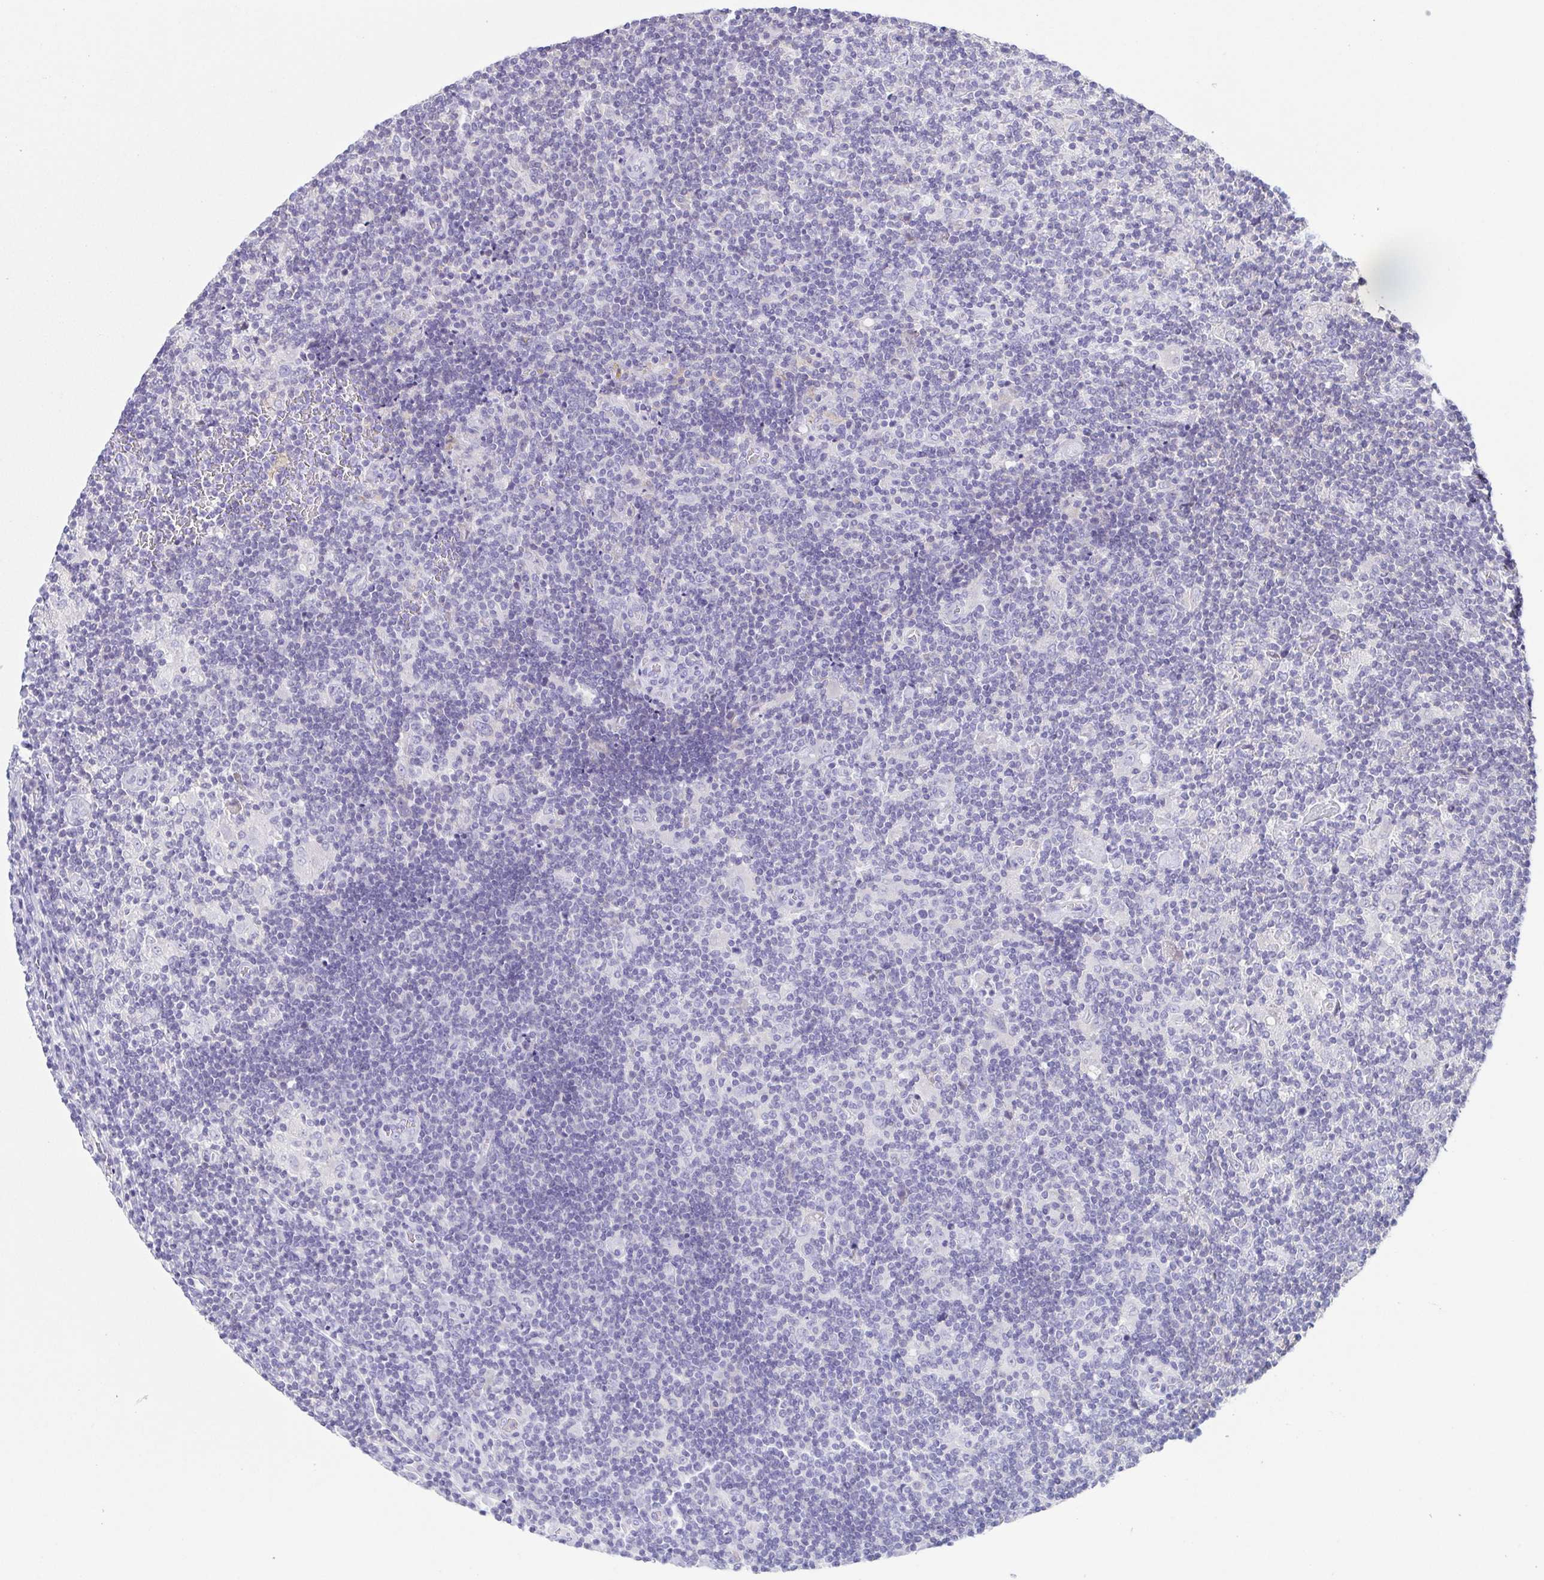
{"staining": {"intensity": "negative", "quantity": "none", "location": "none"}, "tissue": "lymphoma", "cell_type": "Tumor cells", "image_type": "cancer", "snomed": [{"axis": "morphology", "description": "Hodgkin's disease, NOS"}, {"axis": "topography", "description": "Lymph node"}], "caption": "Tumor cells show no significant protein staining in Hodgkin's disease. The staining was performed using DAB (3,3'-diaminobenzidine) to visualize the protein expression in brown, while the nuclei were stained in blue with hematoxylin (Magnification: 20x).", "gene": "ARPP21", "patient": {"sex": "male", "age": 40}}